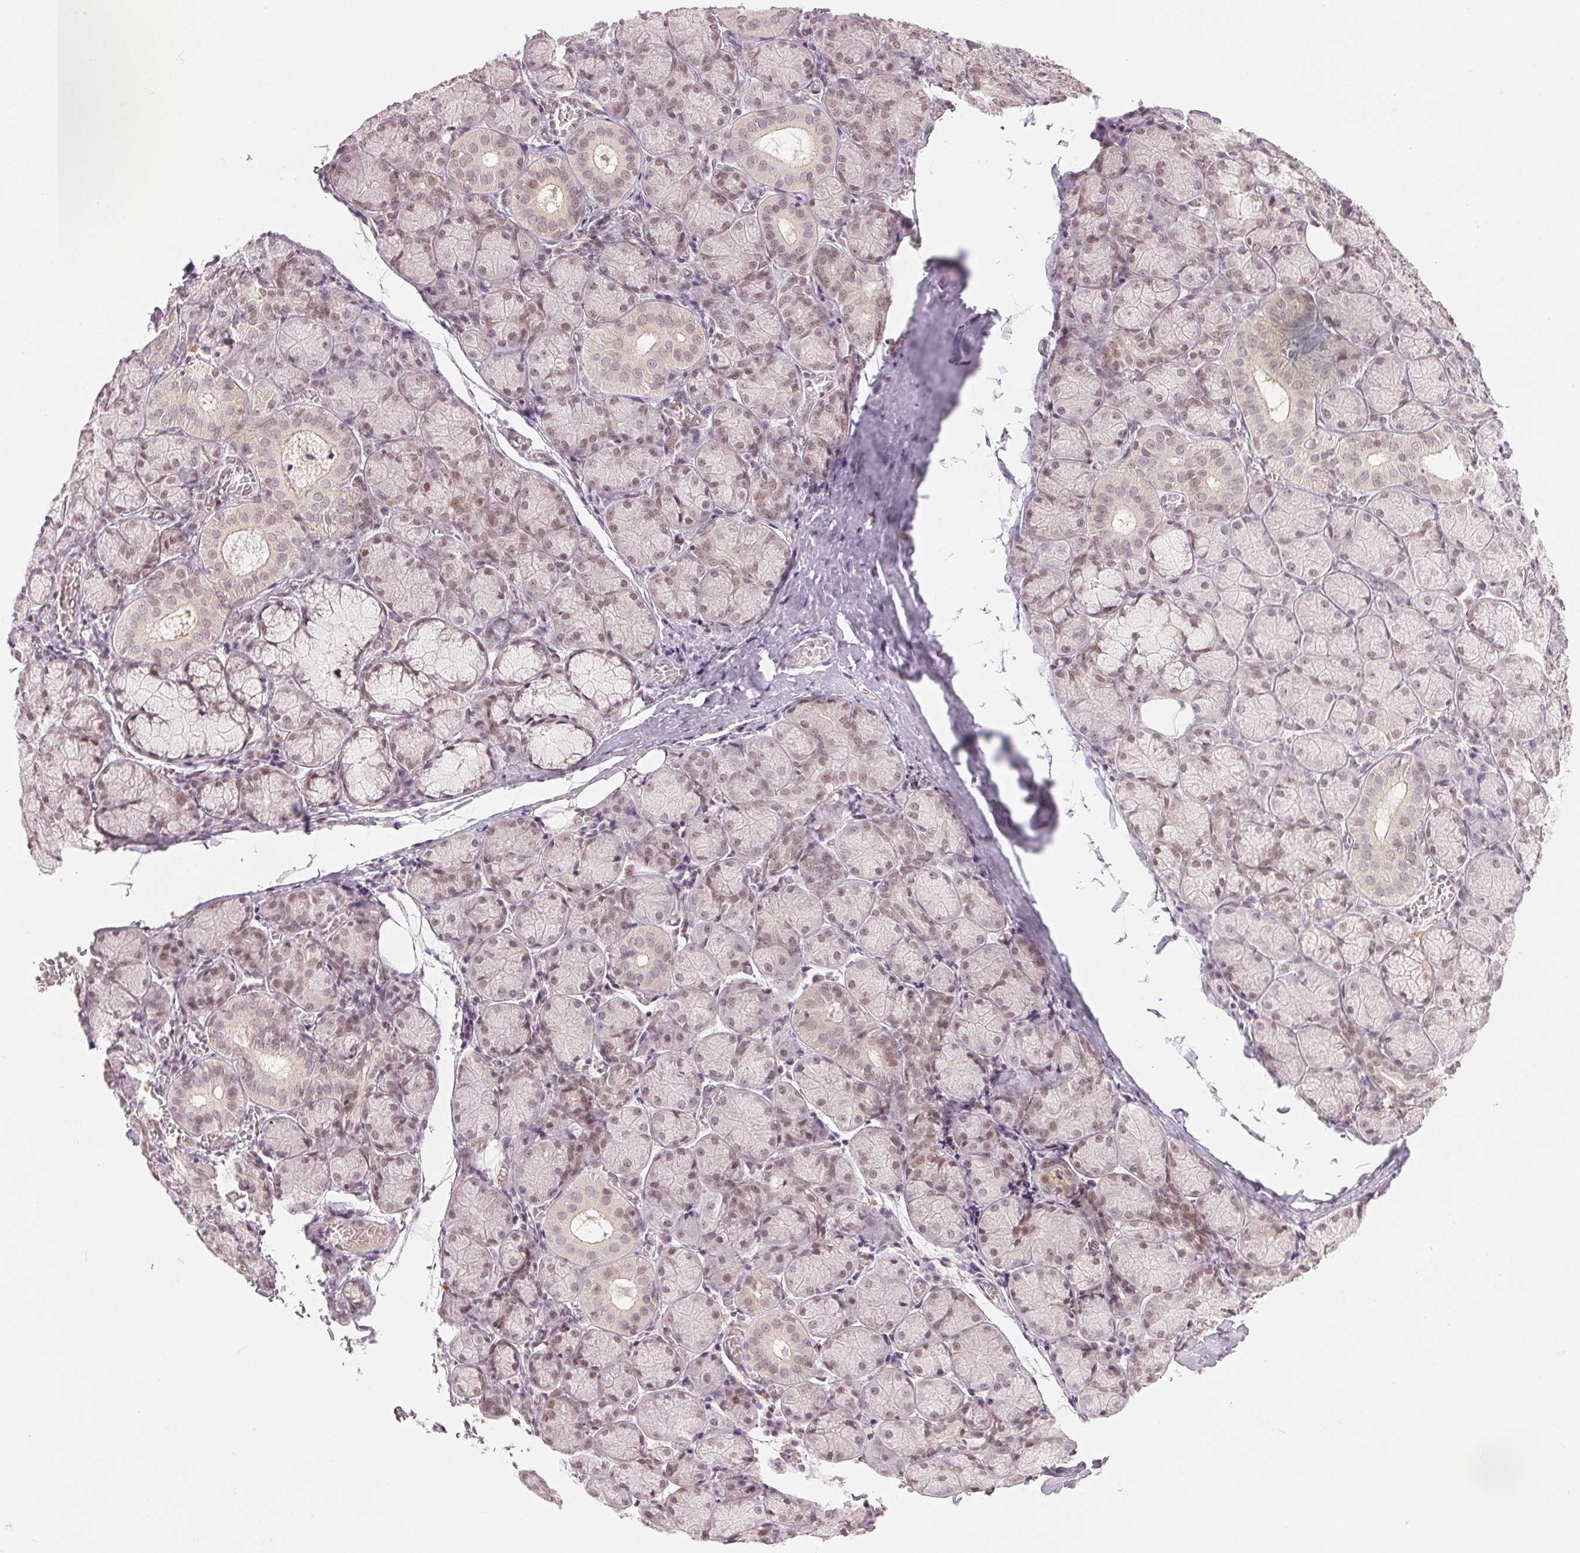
{"staining": {"intensity": "weak", "quantity": "25%-75%", "location": "nuclear"}, "tissue": "salivary gland", "cell_type": "Glandular cells", "image_type": "normal", "snomed": [{"axis": "morphology", "description": "Normal tissue, NOS"}, {"axis": "topography", "description": "Salivary gland"}], "caption": "Immunohistochemical staining of normal salivary gland displays low levels of weak nuclear staining in approximately 25%-75% of glandular cells.", "gene": "DEK", "patient": {"sex": "female", "age": 24}}